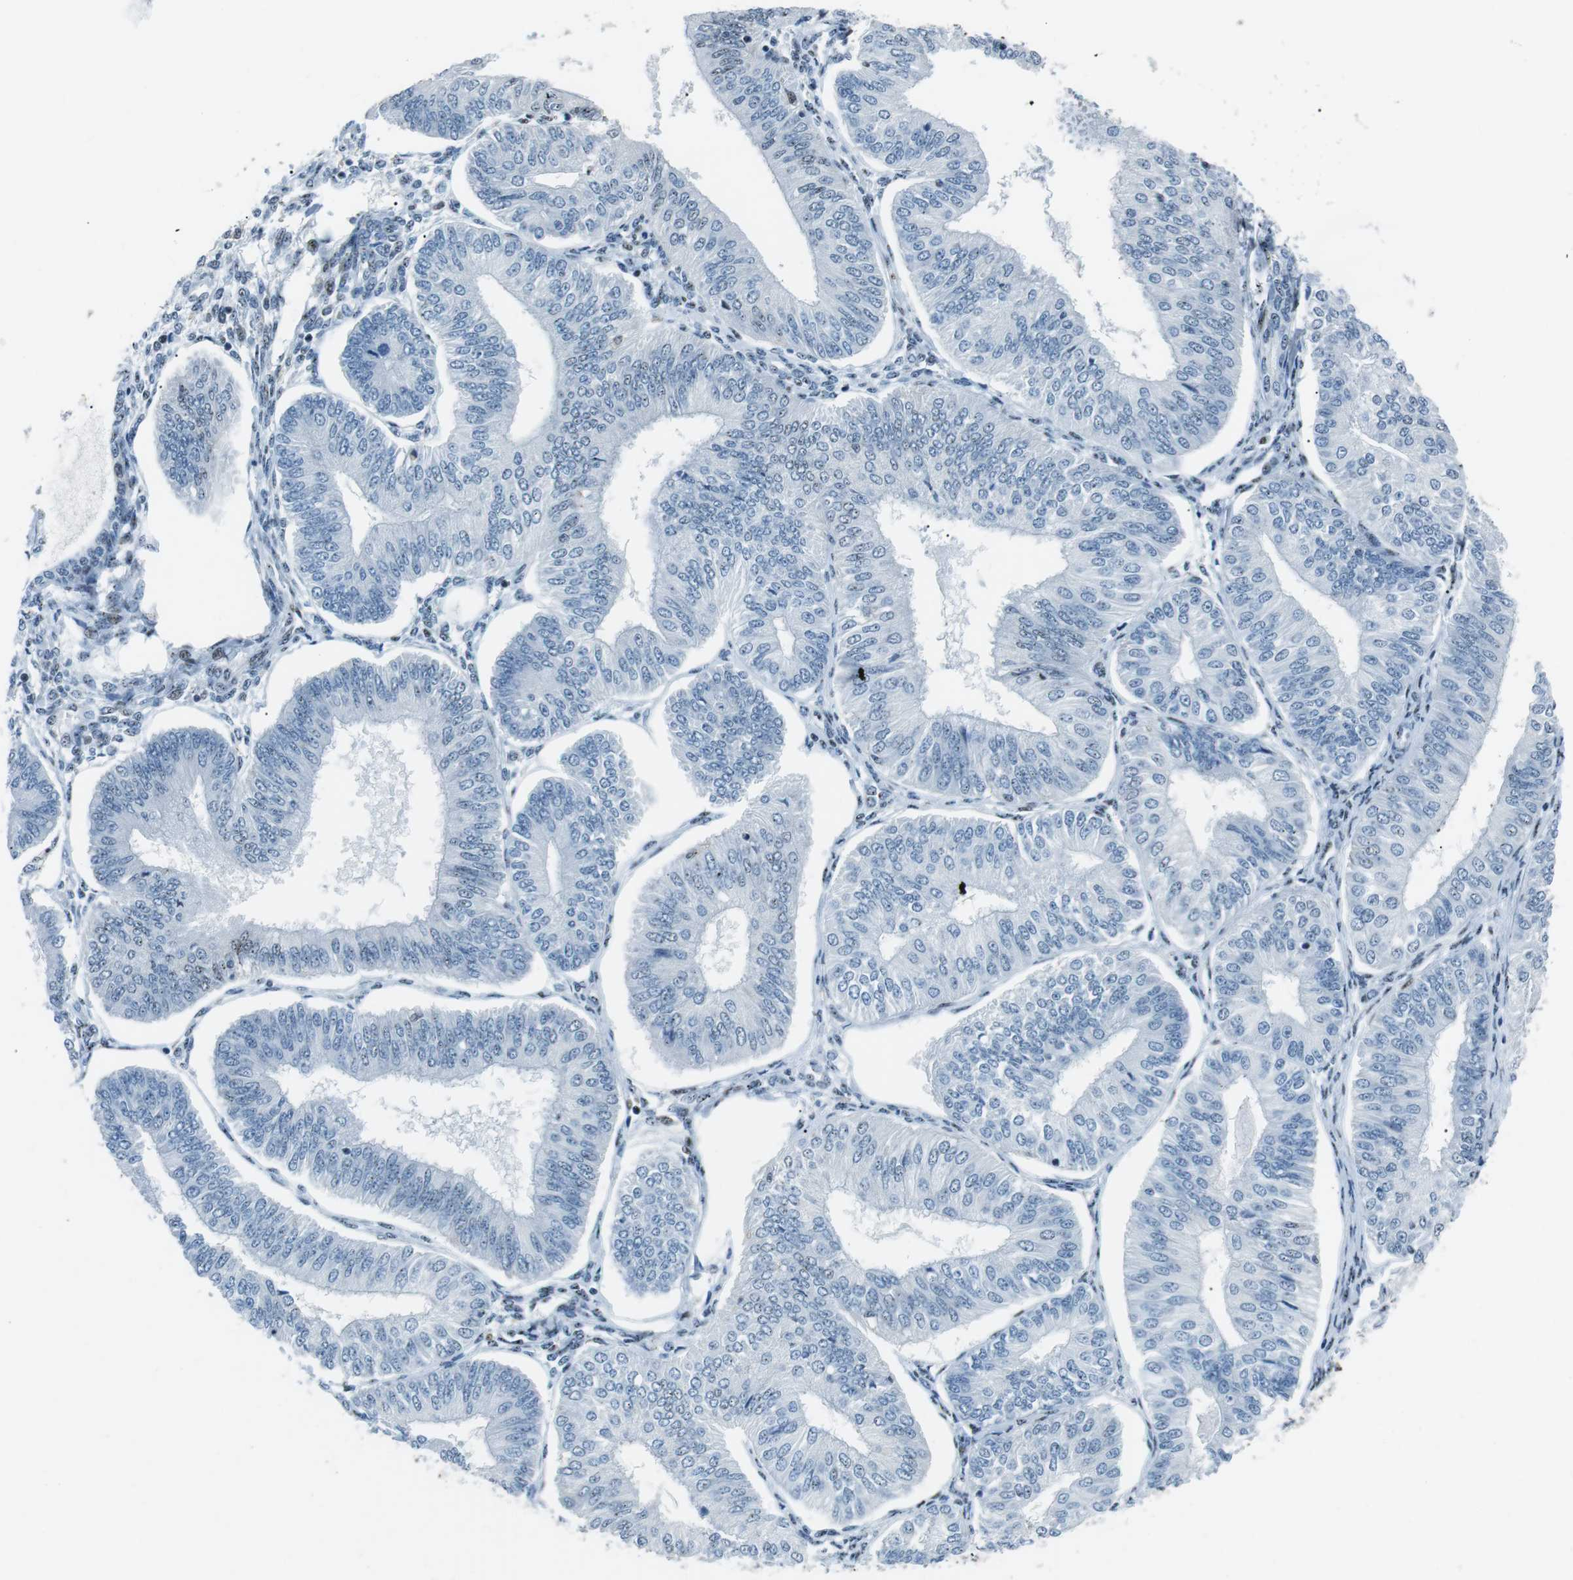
{"staining": {"intensity": "negative", "quantity": "none", "location": "none"}, "tissue": "endometrial cancer", "cell_type": "Tumor cells", "image_type": "cancer", "snomed": [{"axis": "morphology", "description": "Adenocarcinoma, NOS"}, {"axis": "topography", "description": "Endometrium"}], "caption": "Tumor cells are negative for brown protein staining in adenocarcinoma (endometrial). (IHC, brightfield microscopy, high magnification).", "gene": "PML", "patient": {"sex": "female", "age": 58}}